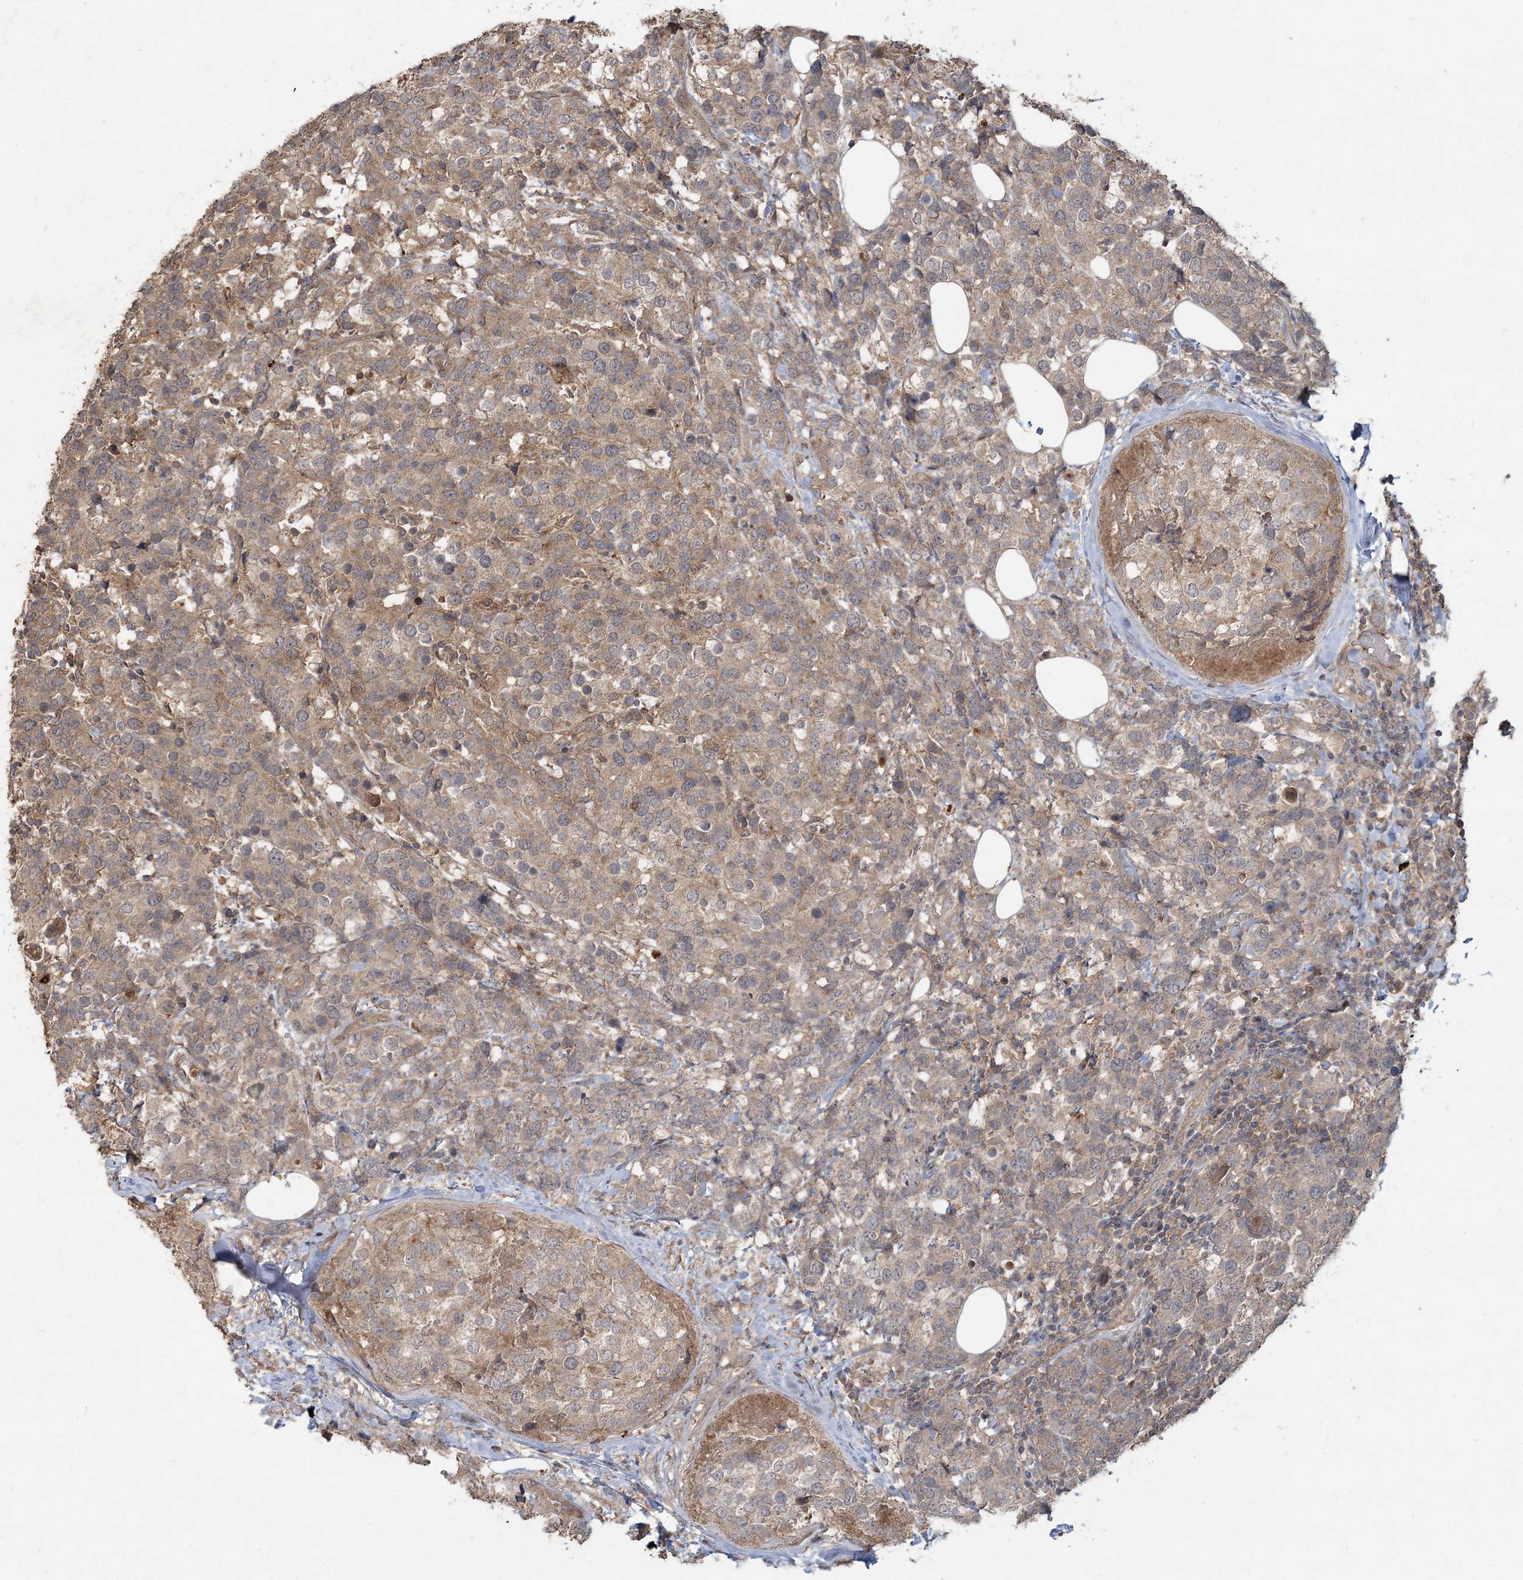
{"staining": {"intensity": "weak", "quantity": "25%-75%", "location": "cytoplasmic/membranous"}, "tissue": "breast cancer", "cell_type": "Tumor cells", "image_type": "cancer", "snomed": [{"axis": "morphology", "description": "Lobular carcinoma"}, {"axis": "topography", "description": "Breast"}], "caption": "This is a photomicrograph of immunohistochemistry (IHC) staining of breast cancer (lobular carcinoma), which shows weak expression in the cytoplasmic/membranous of tumor cells.", "gene": "SPRY1", "patient": {"sex": "female", "age": 59}}